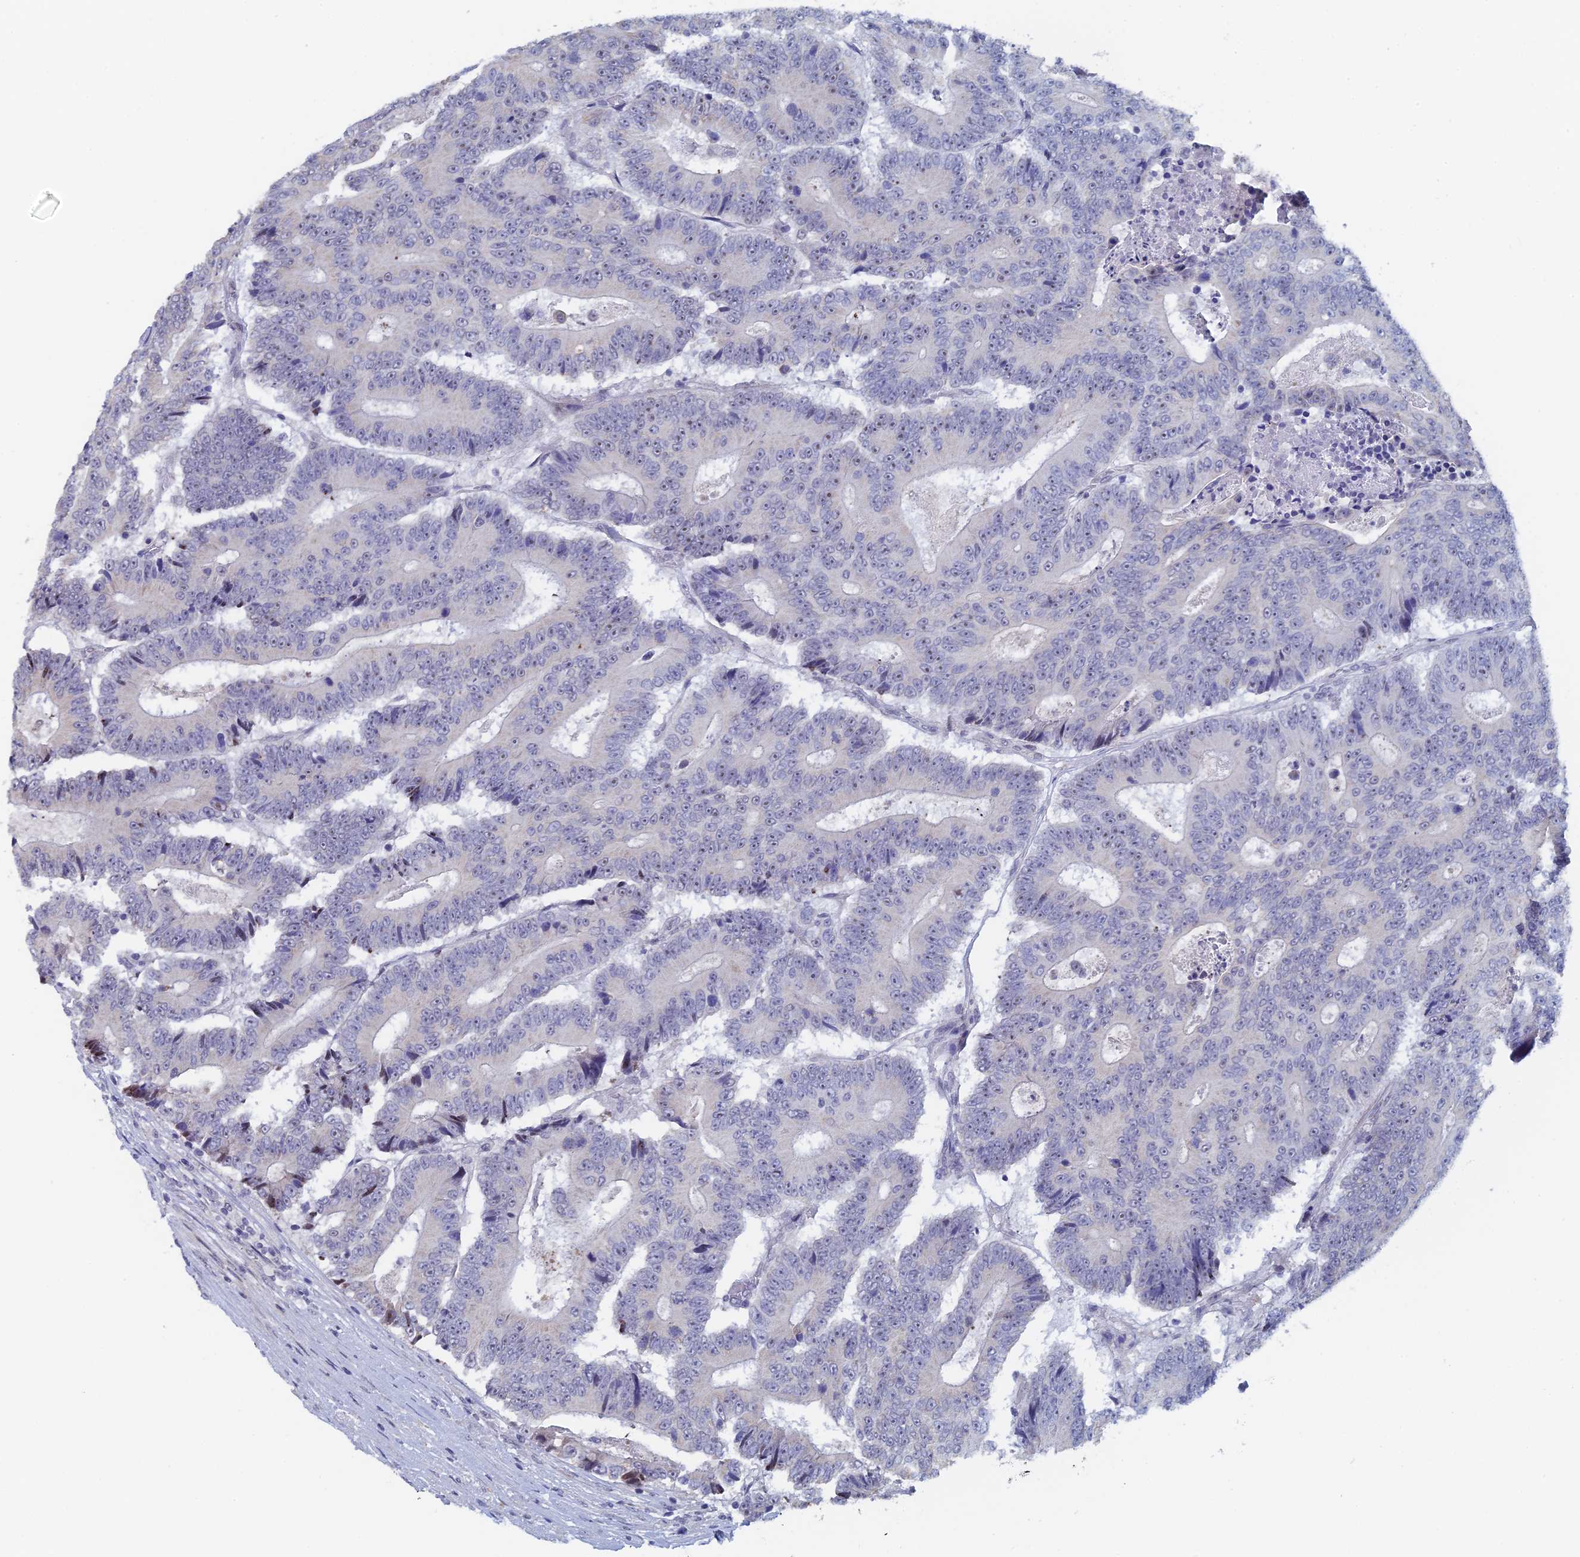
{"staining": {"intensity": "negative", "quantity": "none", "location": "none"}, "tissue": "colorectal cancer", "cell_type": "Tumor cells", "image_type": "cancer", "snomed": [{"axis": "morphology", "description": "Adenocarcinoma, NOS"}, {"axis": "topography", "description": "Colon"}], "caption": "Photomicrograph shows no protein positivity in tumor cells of colorectal cancer (adenocarcinoma) tissue. (Immunohistochemistry, brightfield microscopy, high magnification).", "gene": "GMNC", "patient": {"sex": "male", "age": 83}}